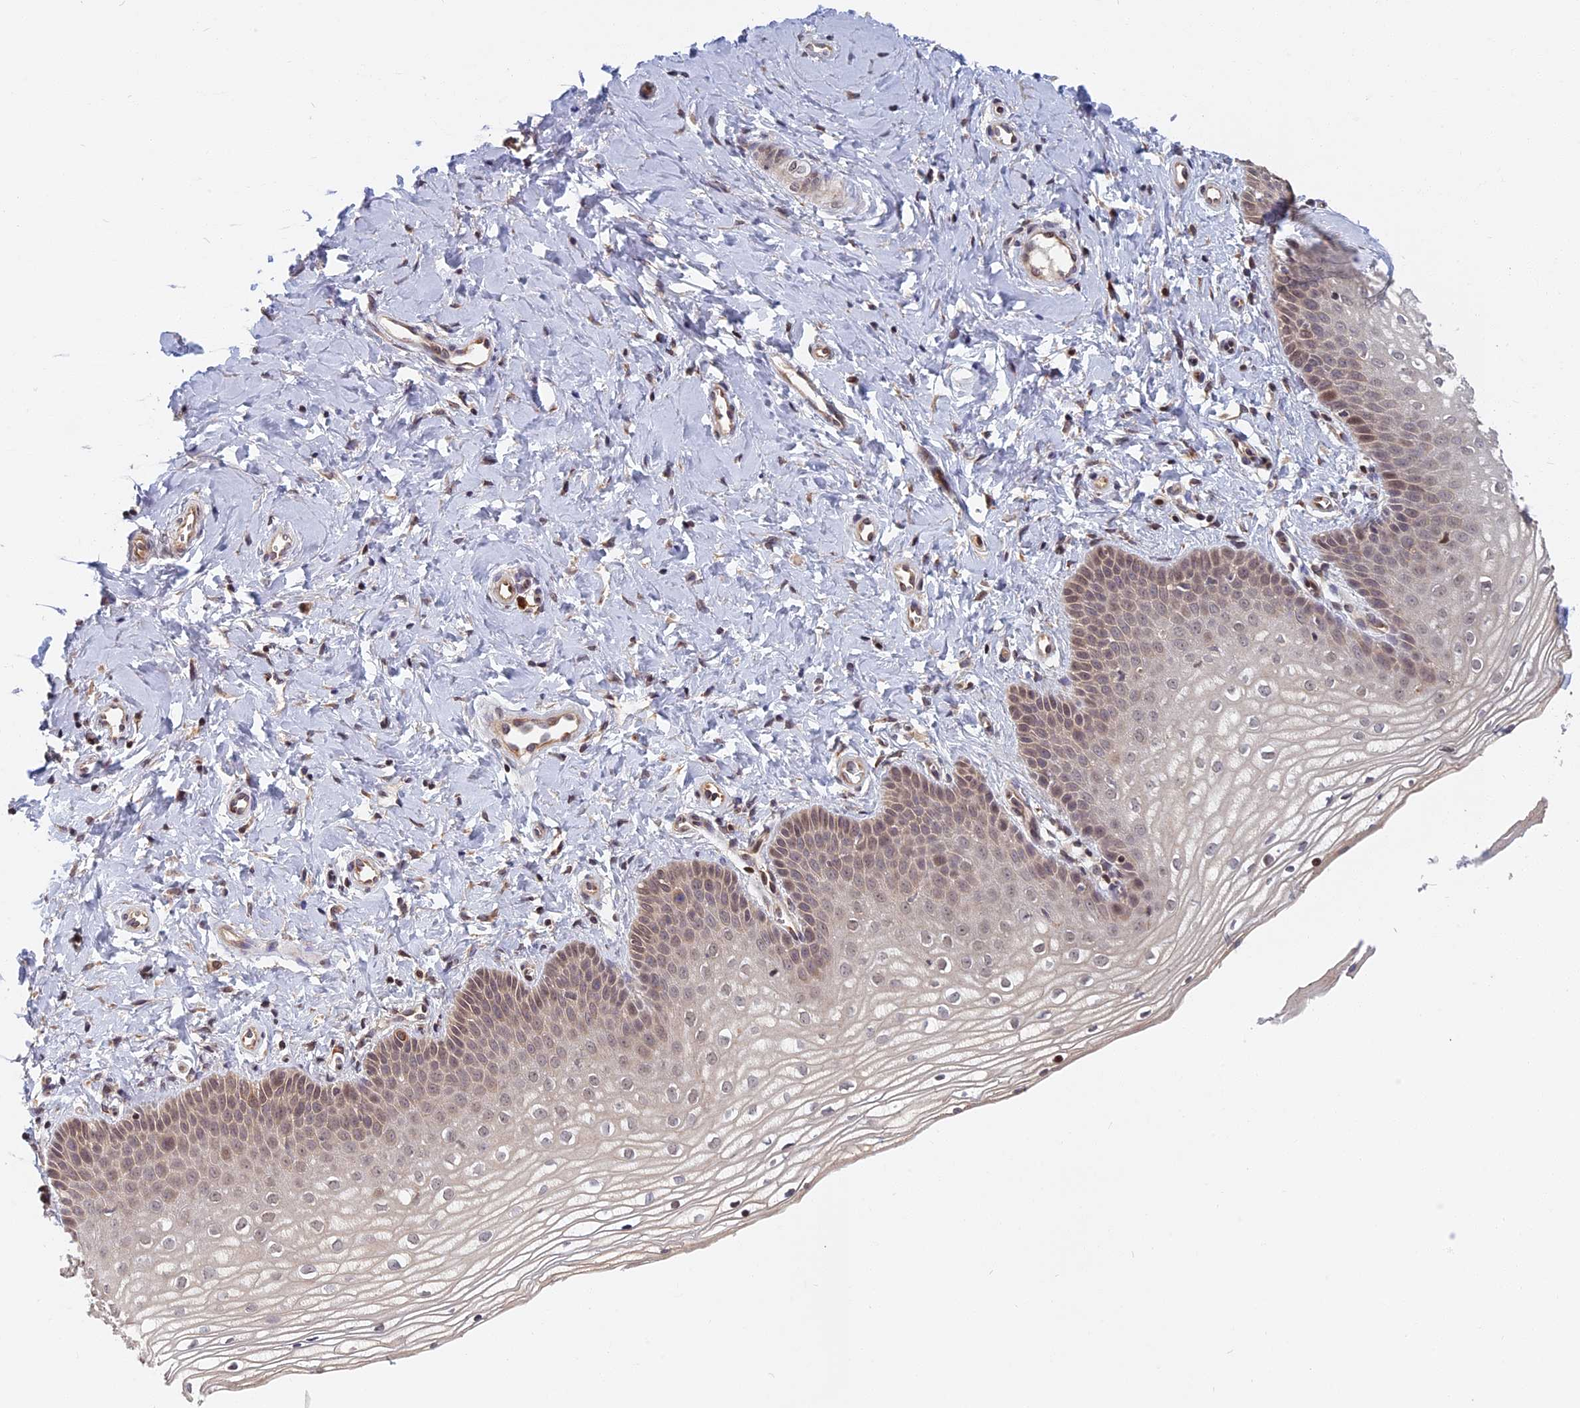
{"staining": {"intensity": "weak", "quantity": "25%-75%", "location": "nuclear"}, "tissue": "vagina", "cell_type": "Squamous epithelial cells", "image_type": "normal", "snomed": [{"axis": "morphology", "description": "Normal tissue, NOS"}, {"axis": "topography", "description": "Vagina"}], "caption": "Weak nuclear protein staining is identified in approximately 25%-75% of squamous epithelial cells in vagina.", "gene": "CCDC113", "patient": {"sex": "female", "age": 68}}